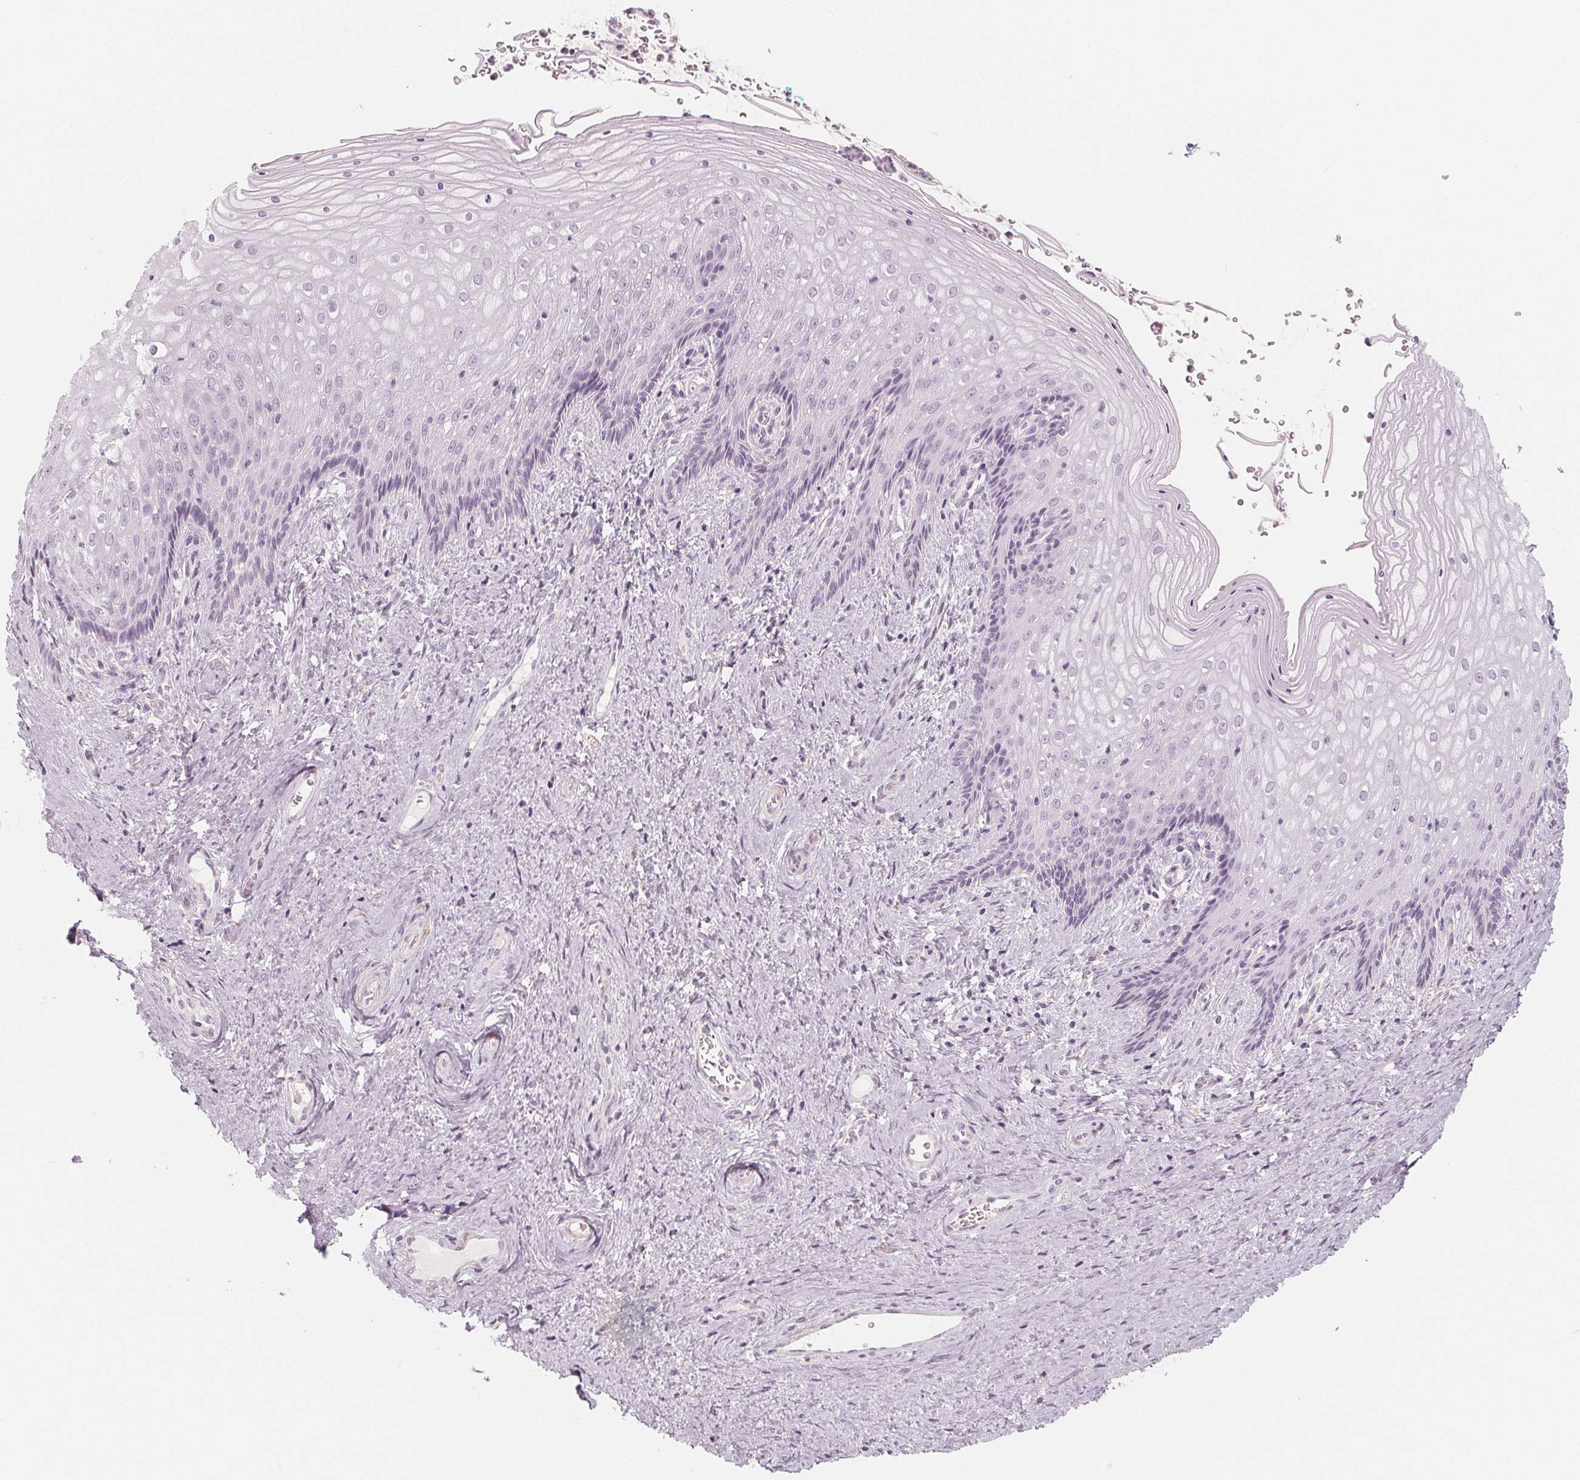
{"staining": {"intensity": "negative", "quantity": "none", "location": "none"}, "tissue": "vagina", "cell_type": "Squamous epithelial cells", "image_type": "normal", "snomed": [{"axis": "morphology", "description": "Normal tissue, NOS"}, {"axis": "topography", "description": "Vagina"}], "caption": "Squamous epithelial cells show no significant positivity in benign vagina. (DAB (3,3'-diaminobenzidine) IHC with hematoxylin counter stain).", "gene": "MAP1A", "patient": {"sex": "female", "age": 45}}